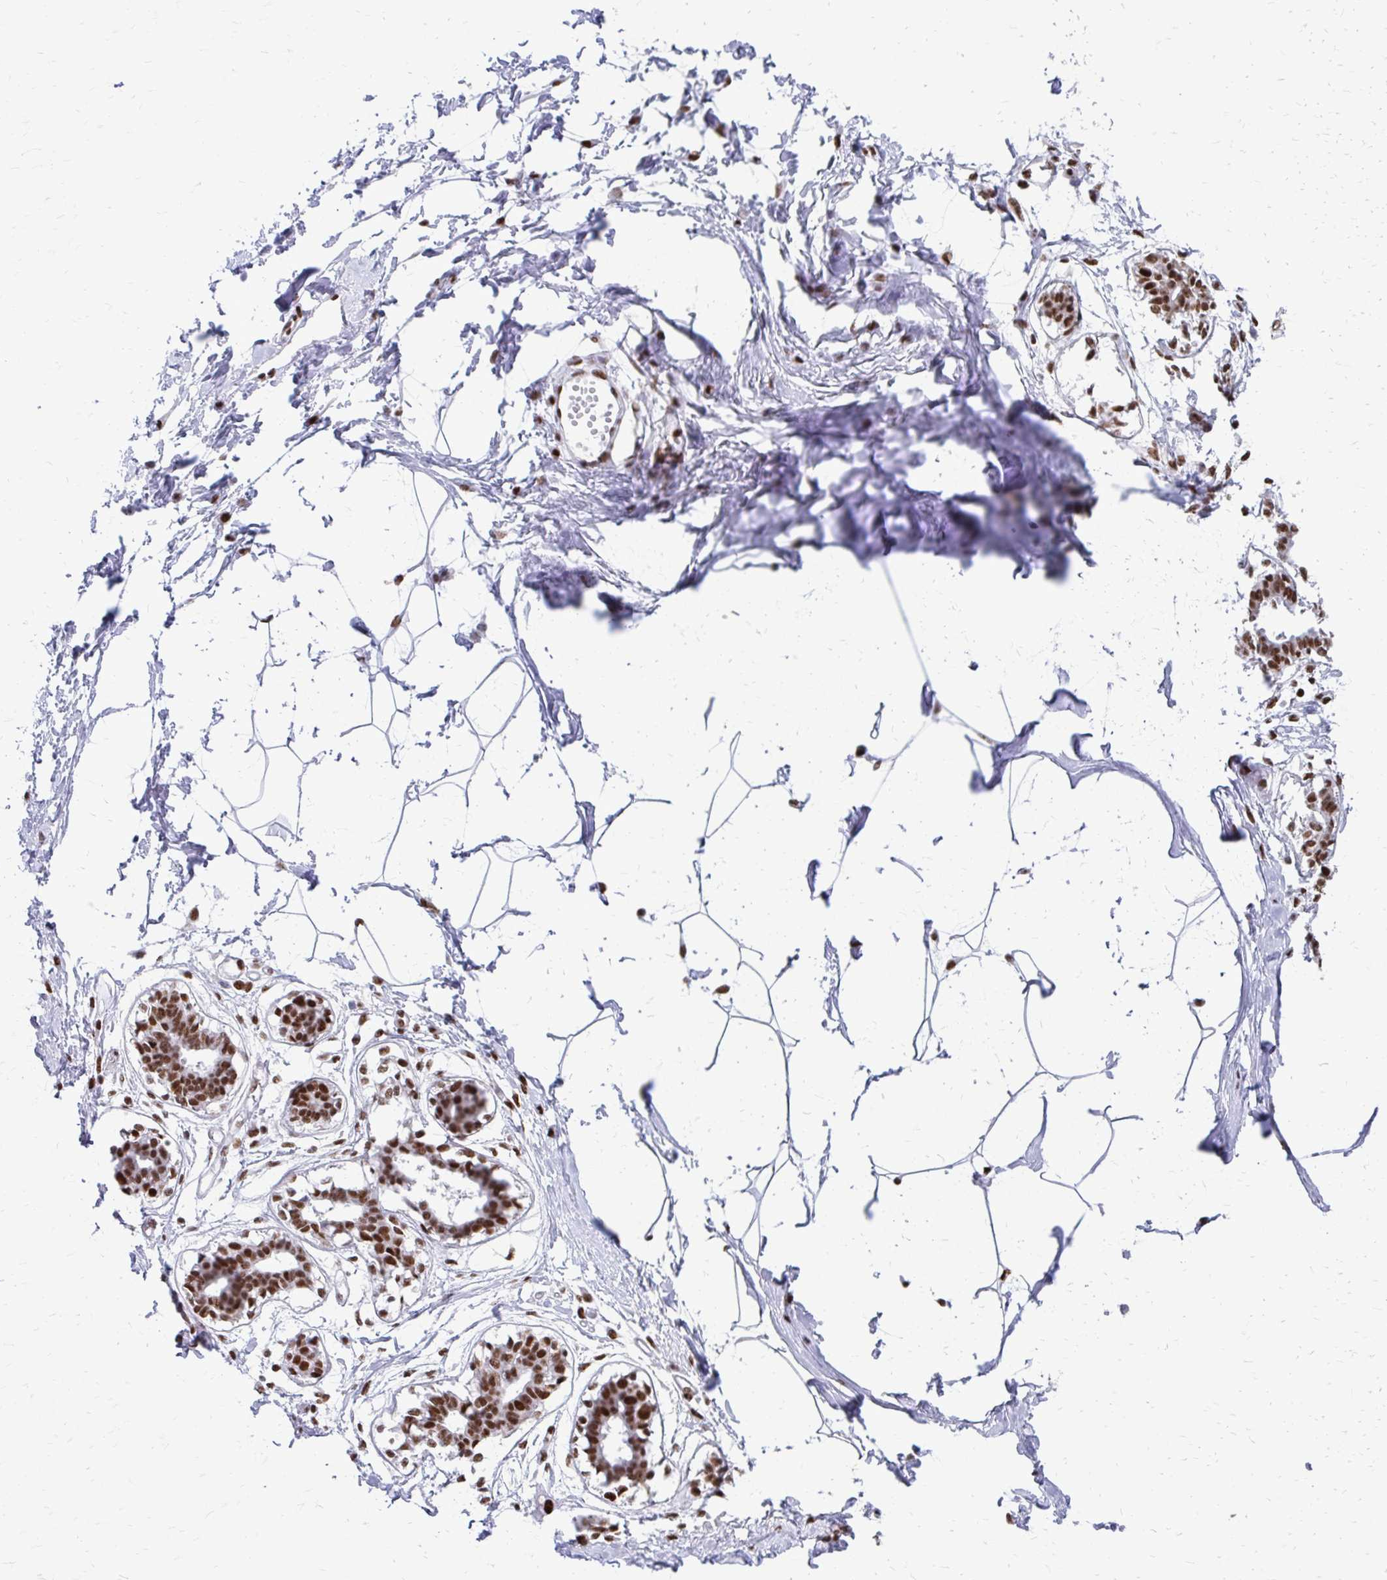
{"staining": {"intensity": "moderate", "quantity": "<25%", "location": "nuclear"}, "tissue": "breast", "cell_type": "Adipocytes", "image_type": "normal", "snomed": [{"axis": "morphology", "description": "Normal tissue, NOS"}, {"axis": "topography", "description": "Breast"}], "caption": "Breast stained for a protein demonstrates moderate nuclear positivity in adipocytes. Nuclei are stained in blue.", "gene": "SS18", "patient": {"sex": "female", "age": 45}}